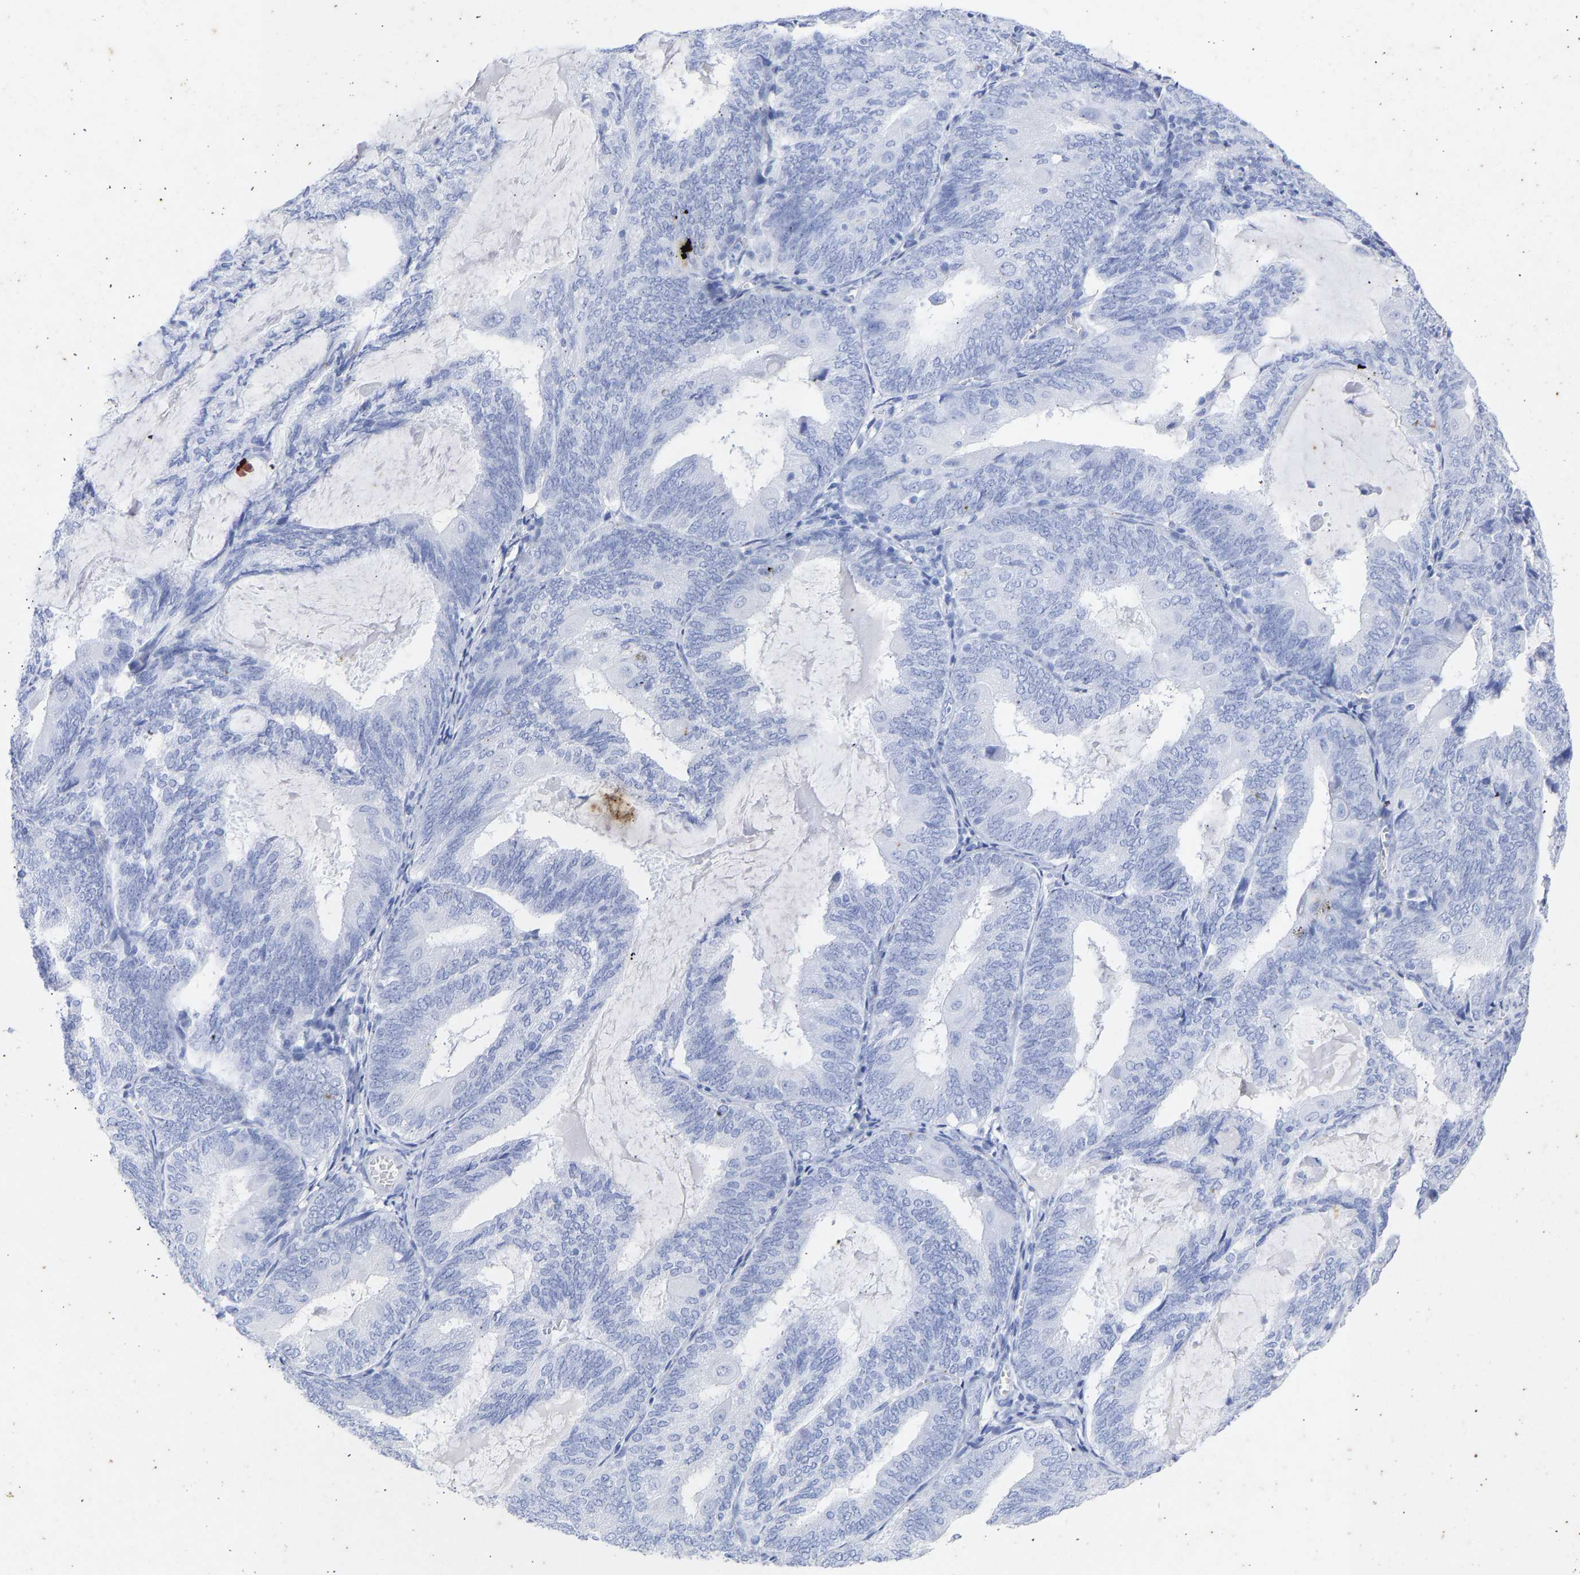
{"staining": {"intensity": "negative", "quantity": "none", "location": "none"}, "tissue": "endometrial cancer", "cell_type": "Tumor cells", "image_type": "cancer", "snomed": [{"axis": "morphology", "description": "Adenocarcinoma, NOS"}, {"axis": "topography", "description": "Endometrium"}], "caption": "Immunohistochemical staining of endometrial cancer (adenocarcinoma) demonstrates no significant positivity in tumor cells. (DAB immunohistochemistry (IHC), high magnification).", "gene": "KRT1", "patient": {"sex": "female", "age": 81}}